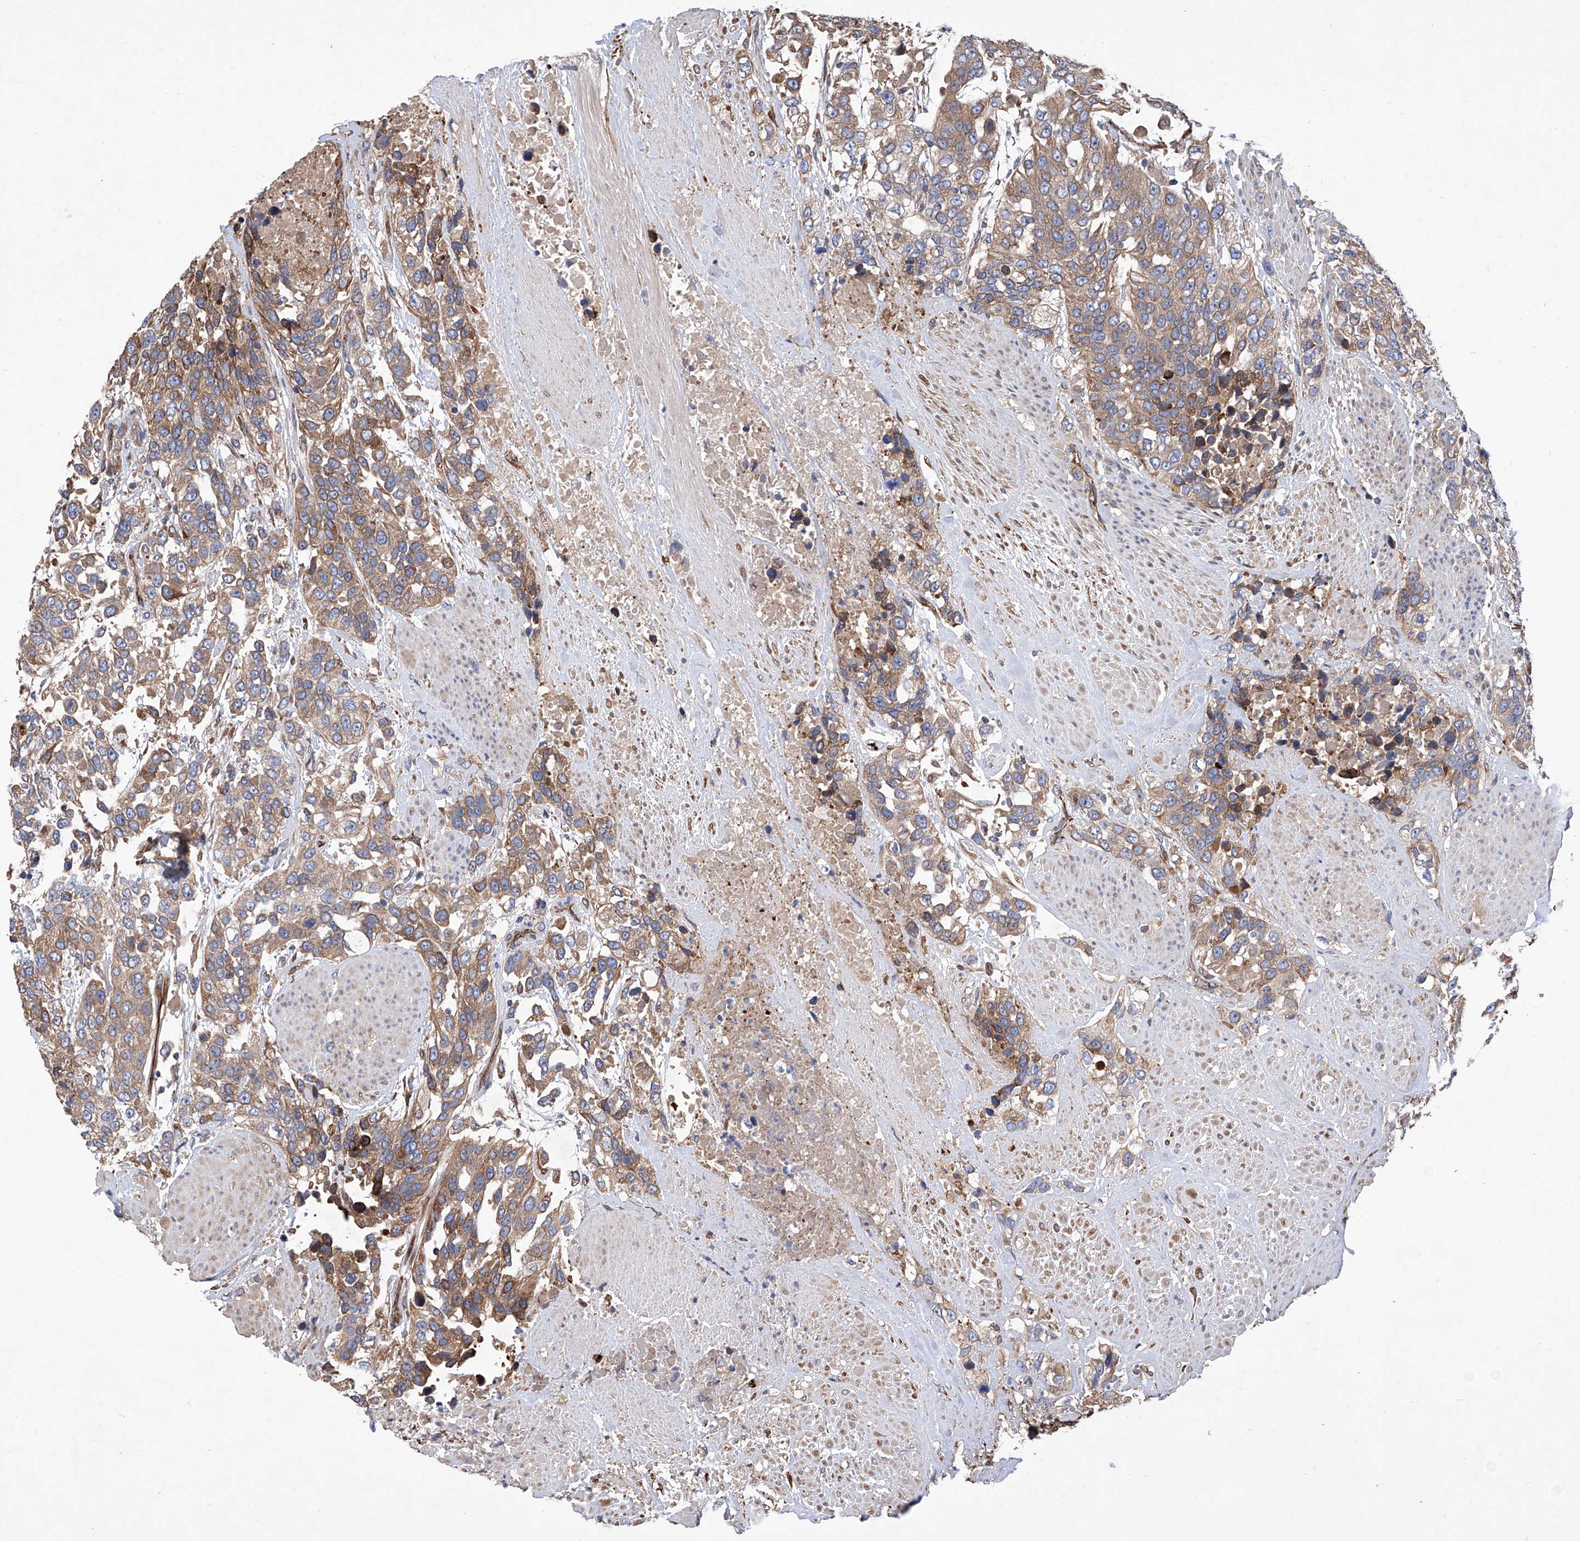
{"staining": {"intensity": "moderate", "quantity": ">75%", "location": "cytoplasmic/membranous"}, "tissue": "urothelial cancer", "cell_type": "Tumor cells", "image_type": "cancer", "snomed": [{"axis": "morphology", "description": "Urothelial carcinoma, High grade"}, {"axis": "topography", "description": "Urinary bladder"}], "caption": "Immunohistochemistry (IHC) of human urothelial cancer exhibits medium levels of moderate cytoplasmic/membranous positivity in approximately >75% of tumor cells. The staining was performed using DAB to visualize the protein expression in brown, while the nuclei were stained in blue with hematoxylin (Magnification: 20x).", "gene": "INPP5B", "patient": {"sex": "female", "age": 80}}